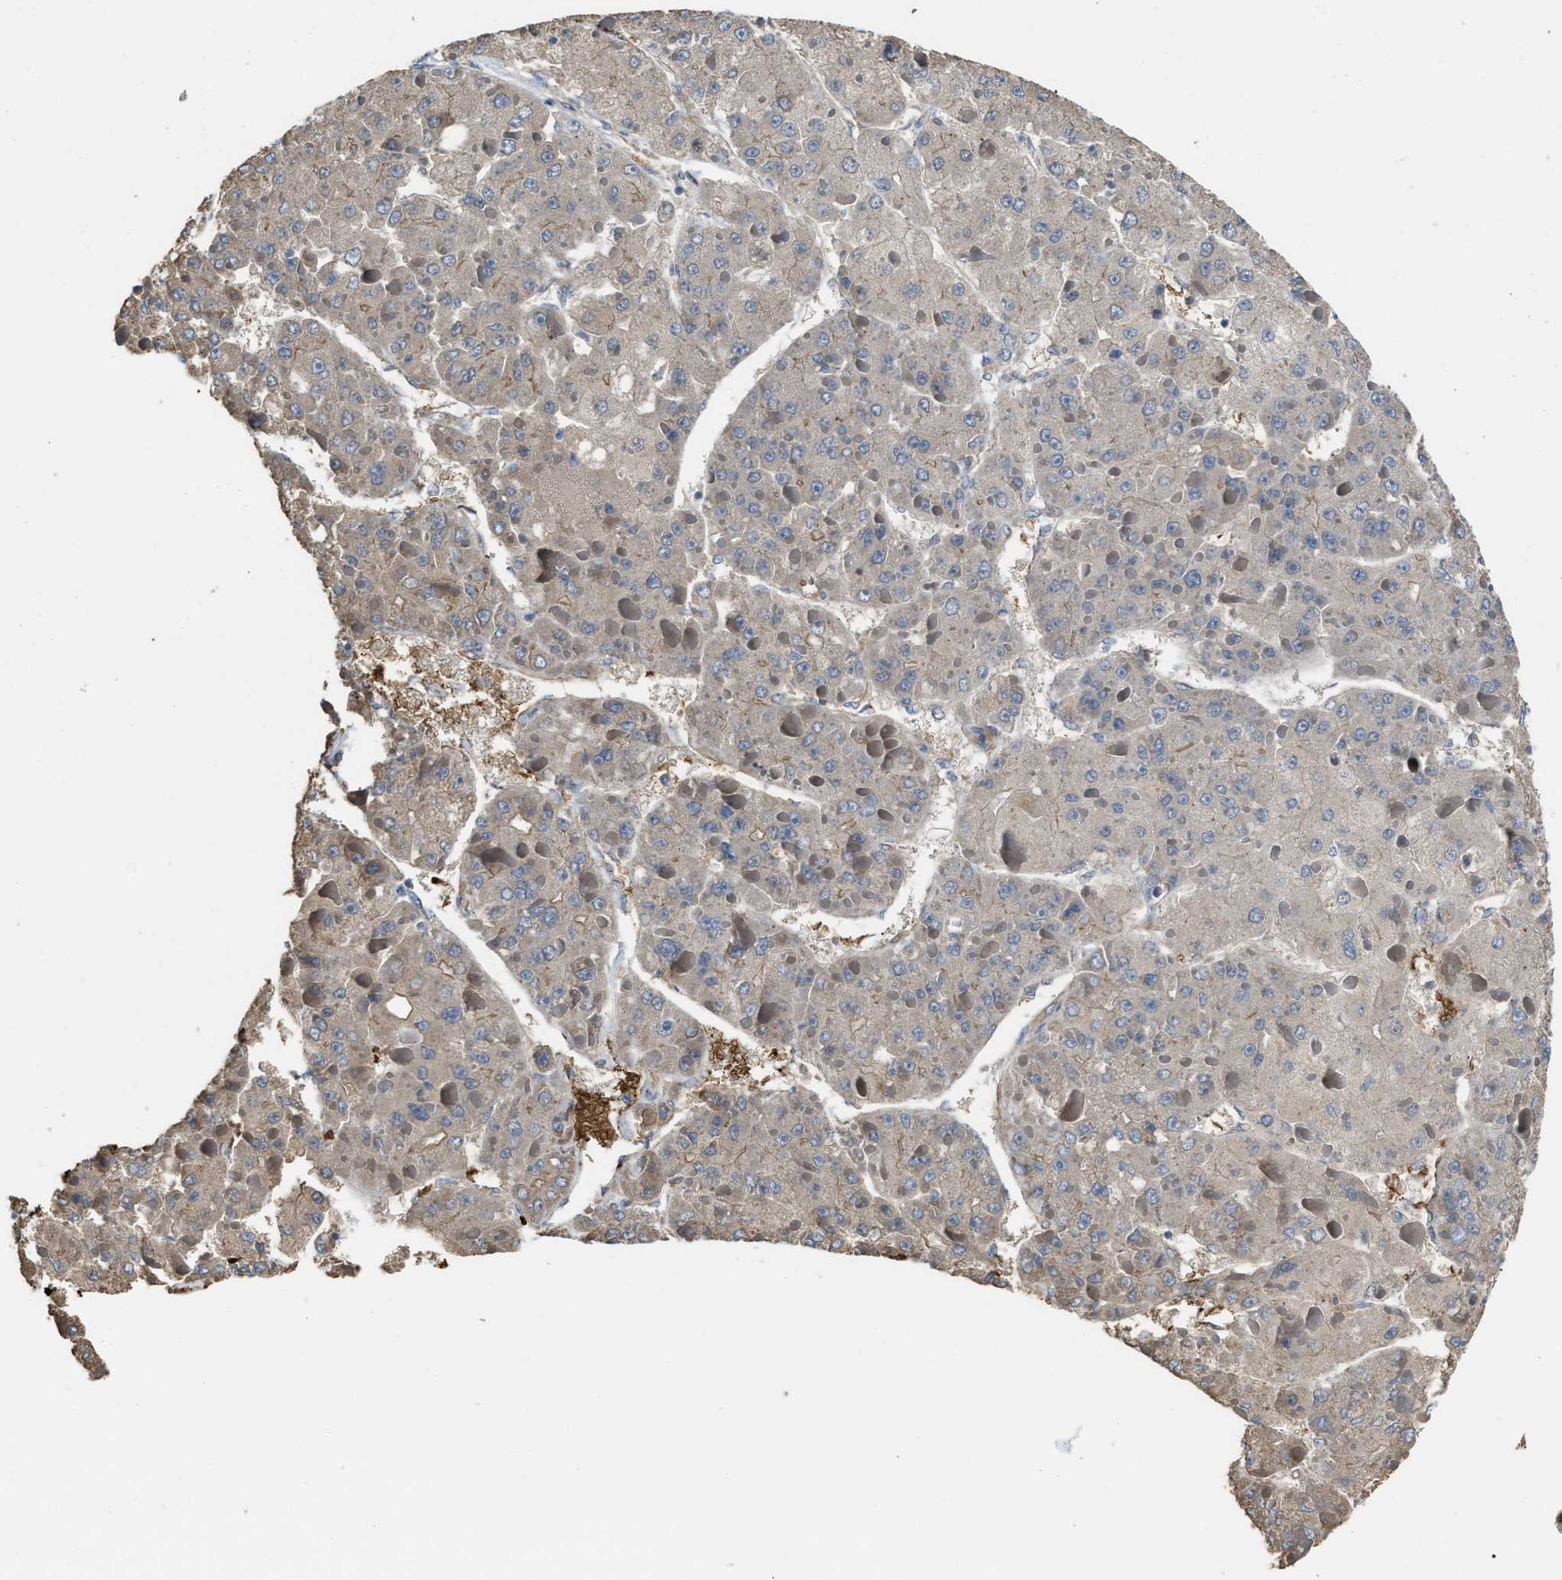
{"staining": {"intensity": "weak", "quantity": "<25%", "location": "cytoplasmic/membranous"}, "tissue": "liver cancer", "cell_type": "Tumor cells", "image_type": "cancer", "snomed": [{"axis": "morphology", "description": "Carcinoma, Hepatocellular, NOS"}, {"axis": "topography", "description": "Liver"}], "caption": "Tumor cells are negative for brown protein staining in liver hepatocellular carcinoma.", "gene": "SELENOM", "patient": {"sex": "female", "age": 73}}